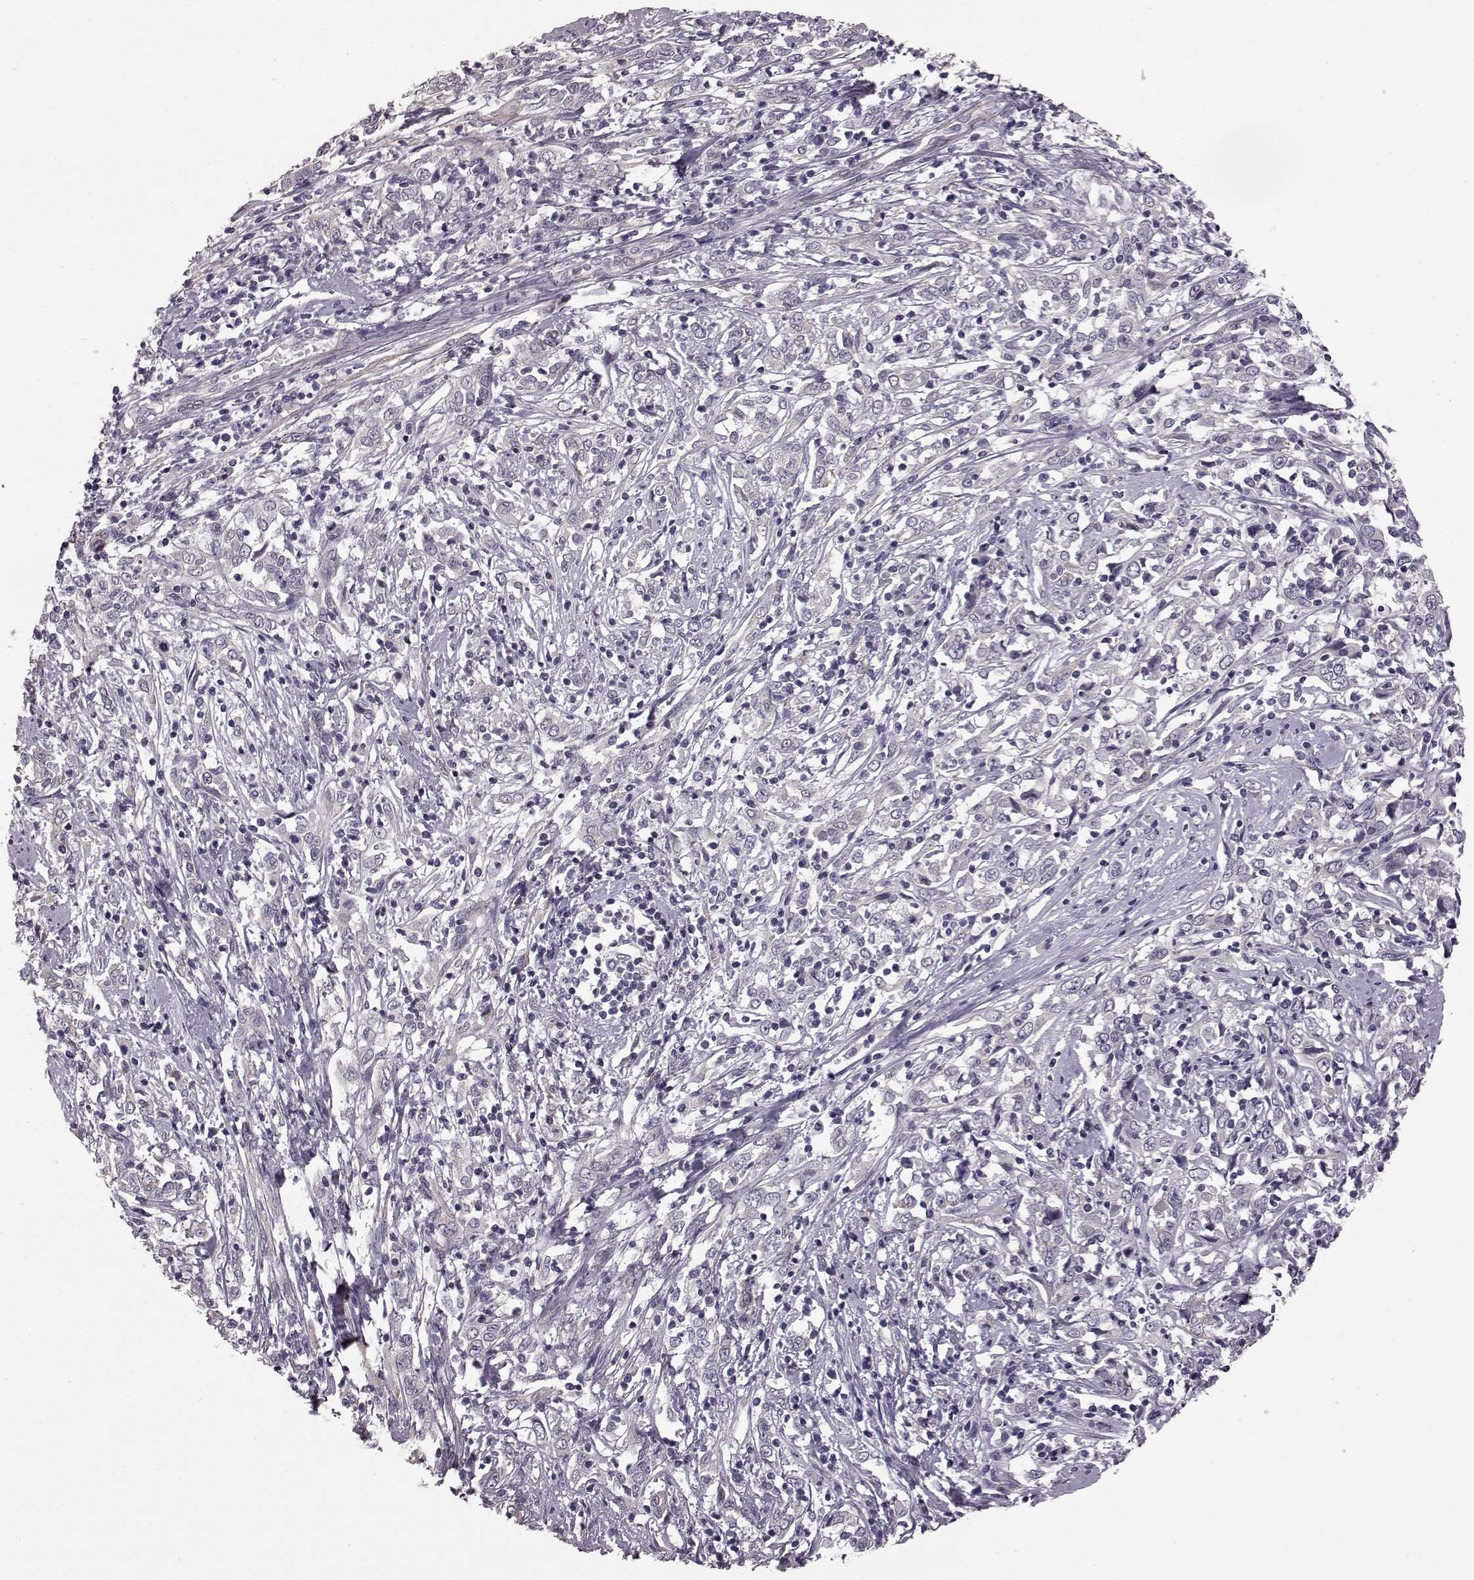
{"staining": {"intensity": "negative", "quantity": "none", "location": "none"}, "tissue": "cervical cancer", "cell_type": "Tumor cells", "image_type": "cancer", "snomed": [{"axis": "morphology", "description": "Adenocarcinoma, NOS"}, {"axis": "topography", "description": "Cervix"}], "caption": "The micrograph displays no significant expression in tumor cells of cervical cancer (adenocarcinoma). The staining was performed using DAB to visualize the protein expression in brown, while the nuclei were stained in blue with hematoxylin (Magnification: 20x).", "gene": "GRK1", "patient": {"sex": "female", "age": 40}}